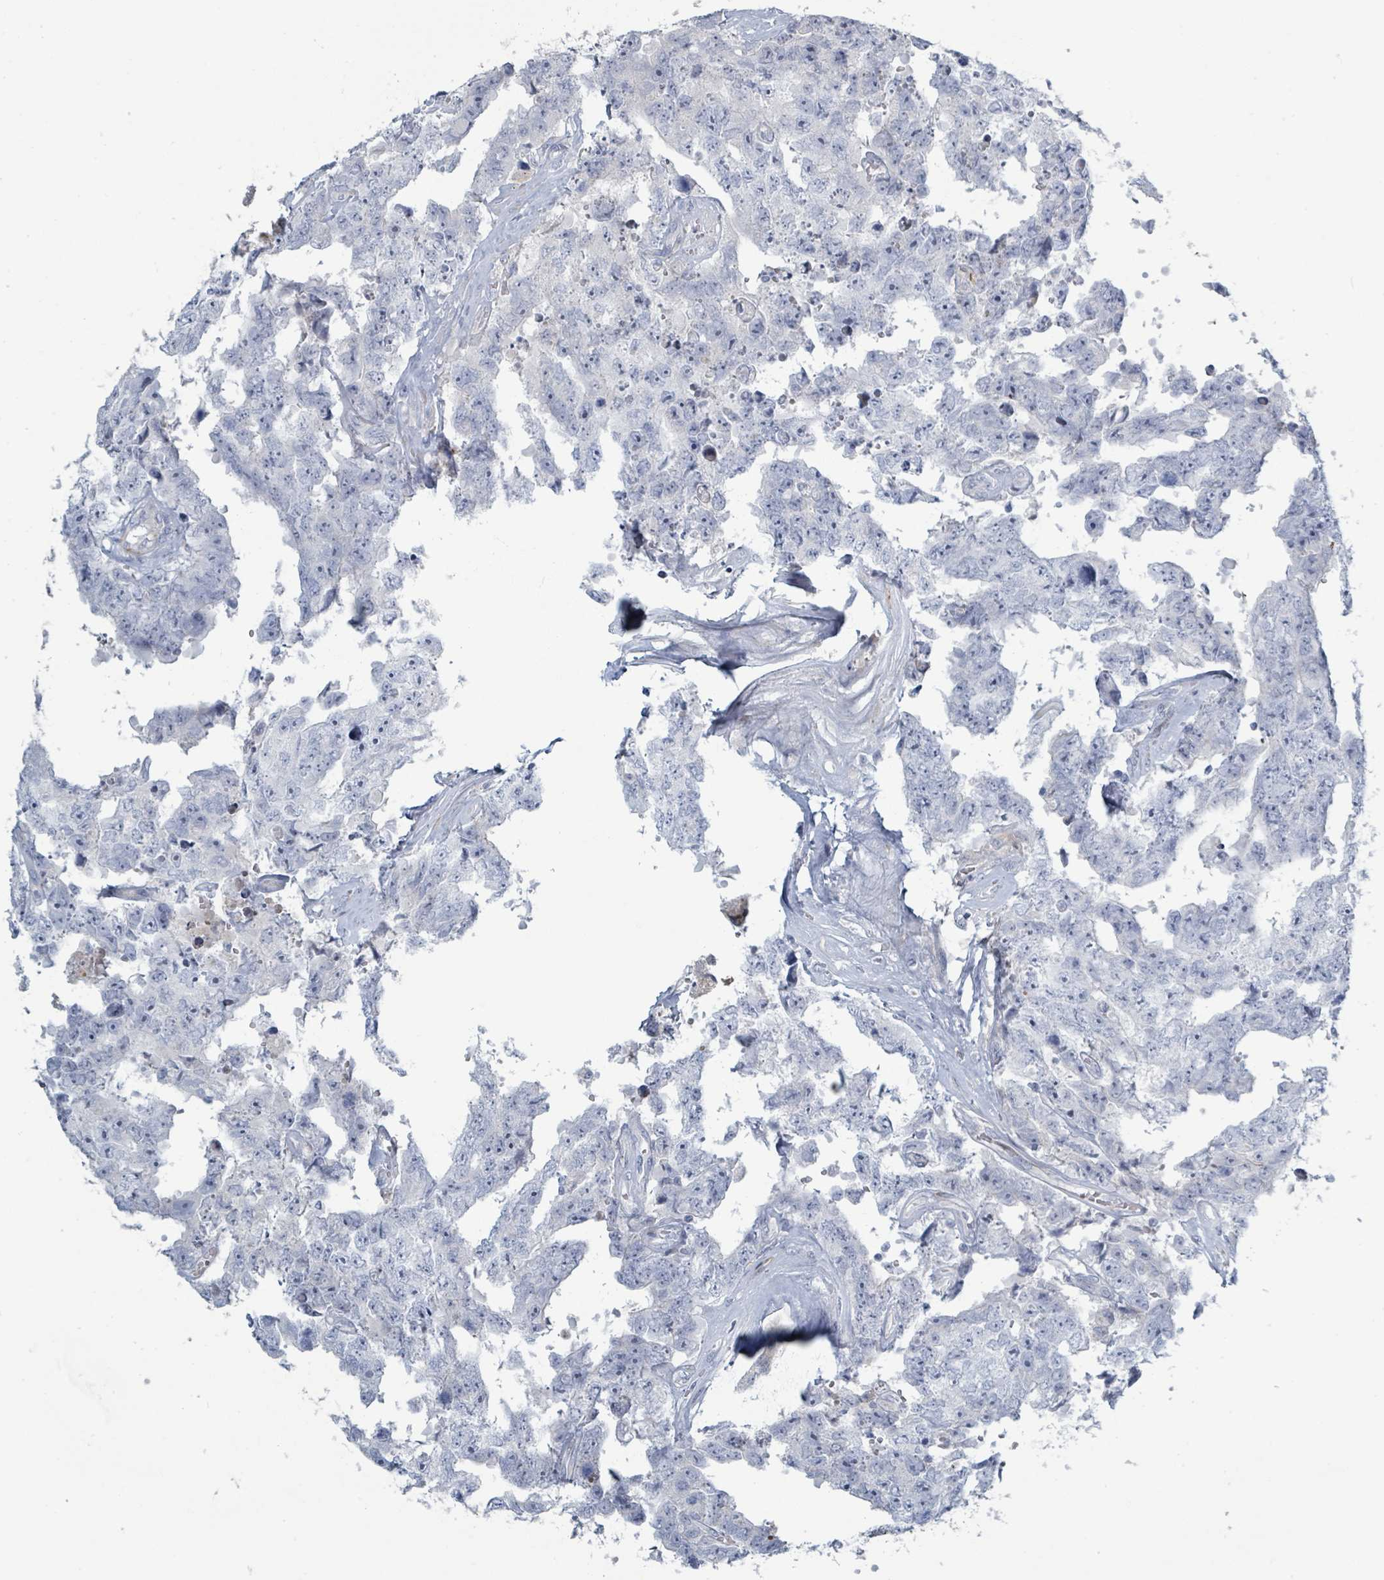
{"staining": {"intensity": "negative", "quantity": "none", "location": "none"}, "tissue": "testis cancer", "cell_type": "Tumor cells", "image_type": "cancer", "snomed": [{"axis": "morphology", "description": "Normal tissue, NOS"}, {"axis": "morphology", "description": "Carcinoma, Embryonal, NOS"}, {"axis": "topography", "description": "Testis"}, {"axis": "topography", "description": "Epididymis"}], "caption": "Human embryonal carcinoma (testis) stained for a protein using immunohistochemistry shows no staining in tumor cells.", "gene": "RAB33B", "patient": {"sex": "male", "age": 25}}